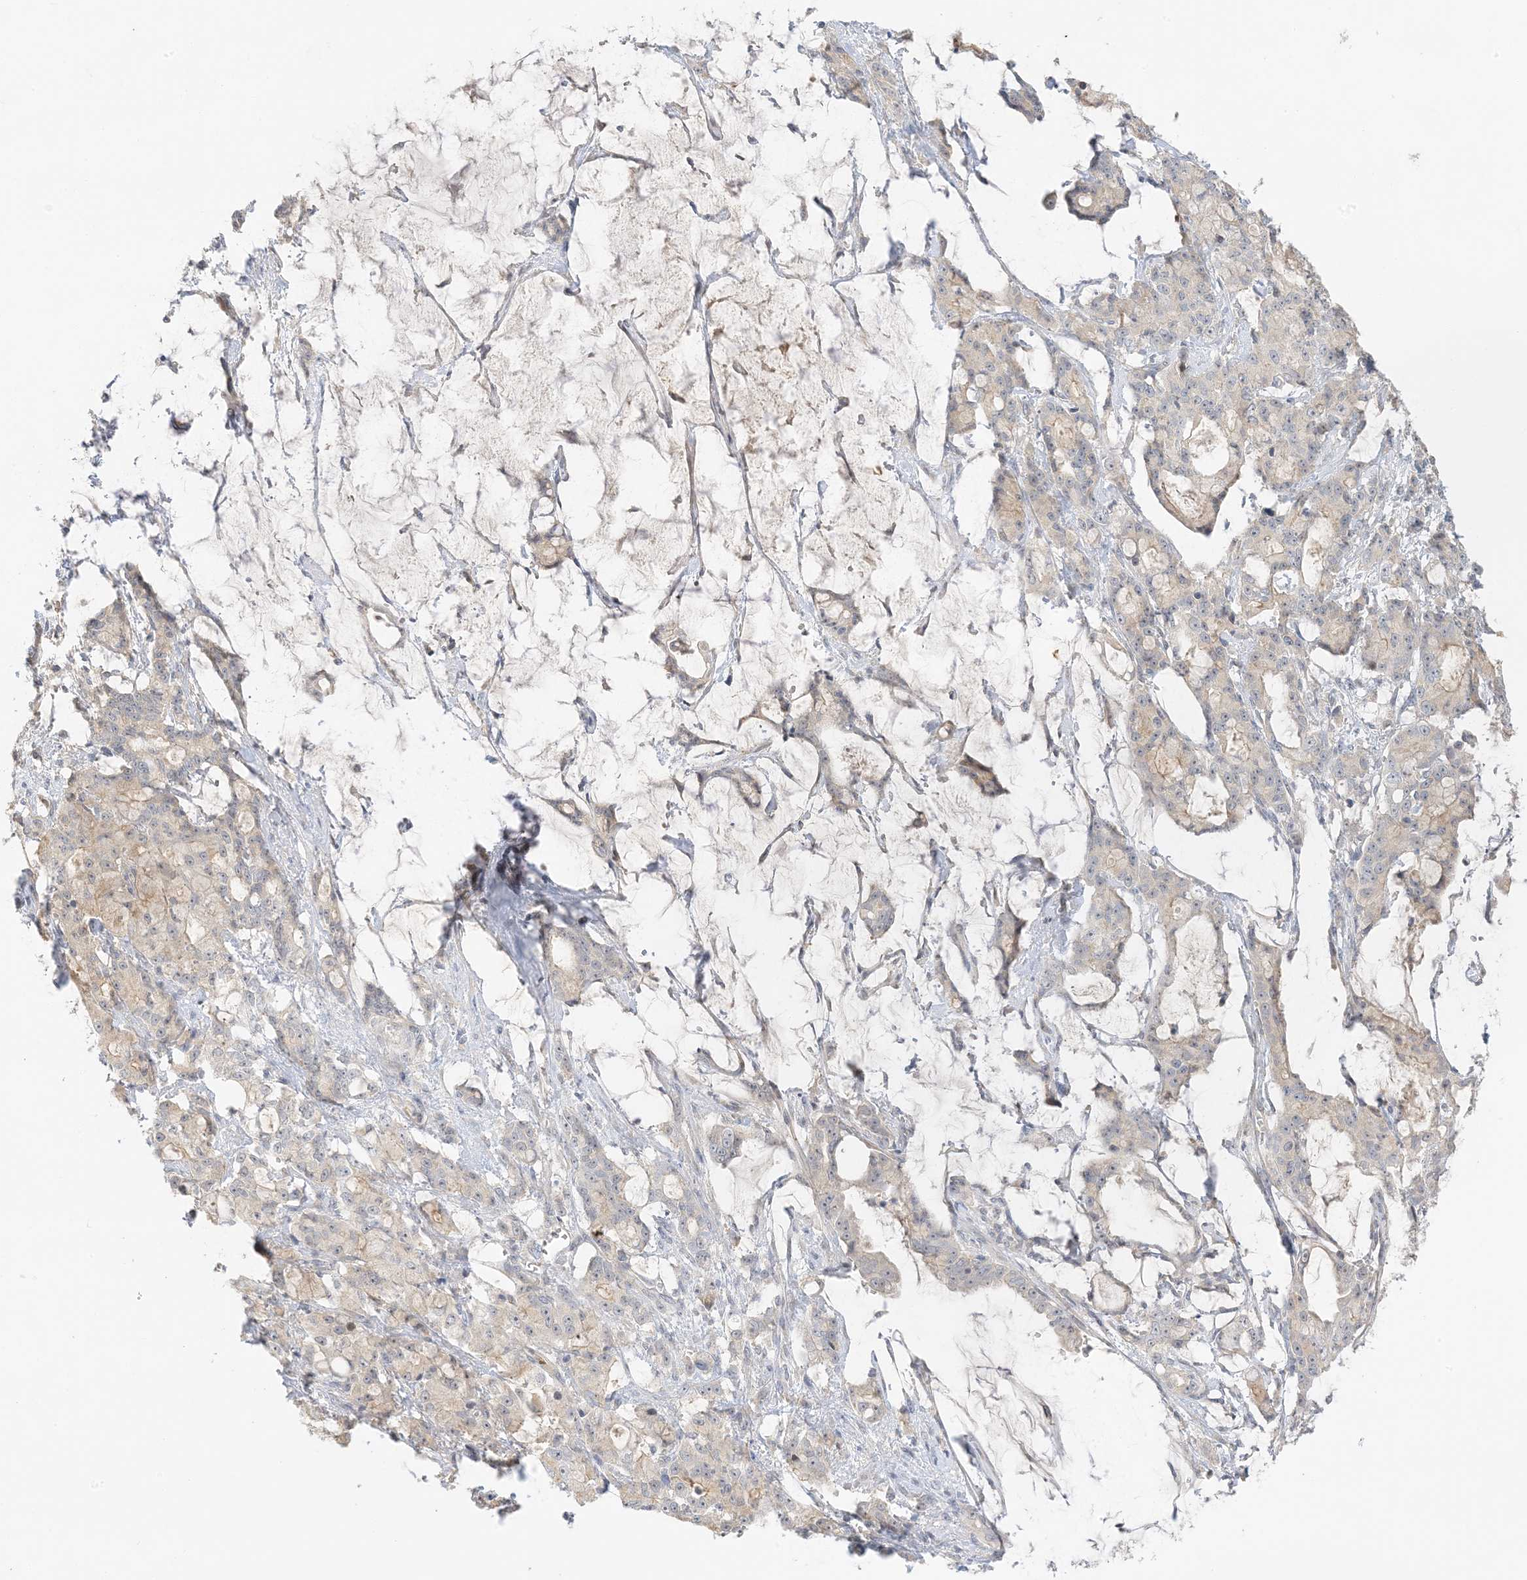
{"staining": {"intensity": "weak", "quantity": "<25%", "location": "cytoplasmic/membranous"}, "tissue": "pancreatic cancer", "cell_type": "Tumor cells", "image_type": "cancer", "snomed": [{"axis": "morphology", "description": "Adenocarcinoma, NOS"}, {"axis": "topography", "description": "Pancreas"}], "caption": "High power microscopy micrograph of an immunohistochemistry (IHC) photomicrograph of pancreatic cancer (adenocarcinoma), revealing no significant expression in tumor cells.", "gene": "ETAA1", "patient": {"sex": "female", "age": 73}}